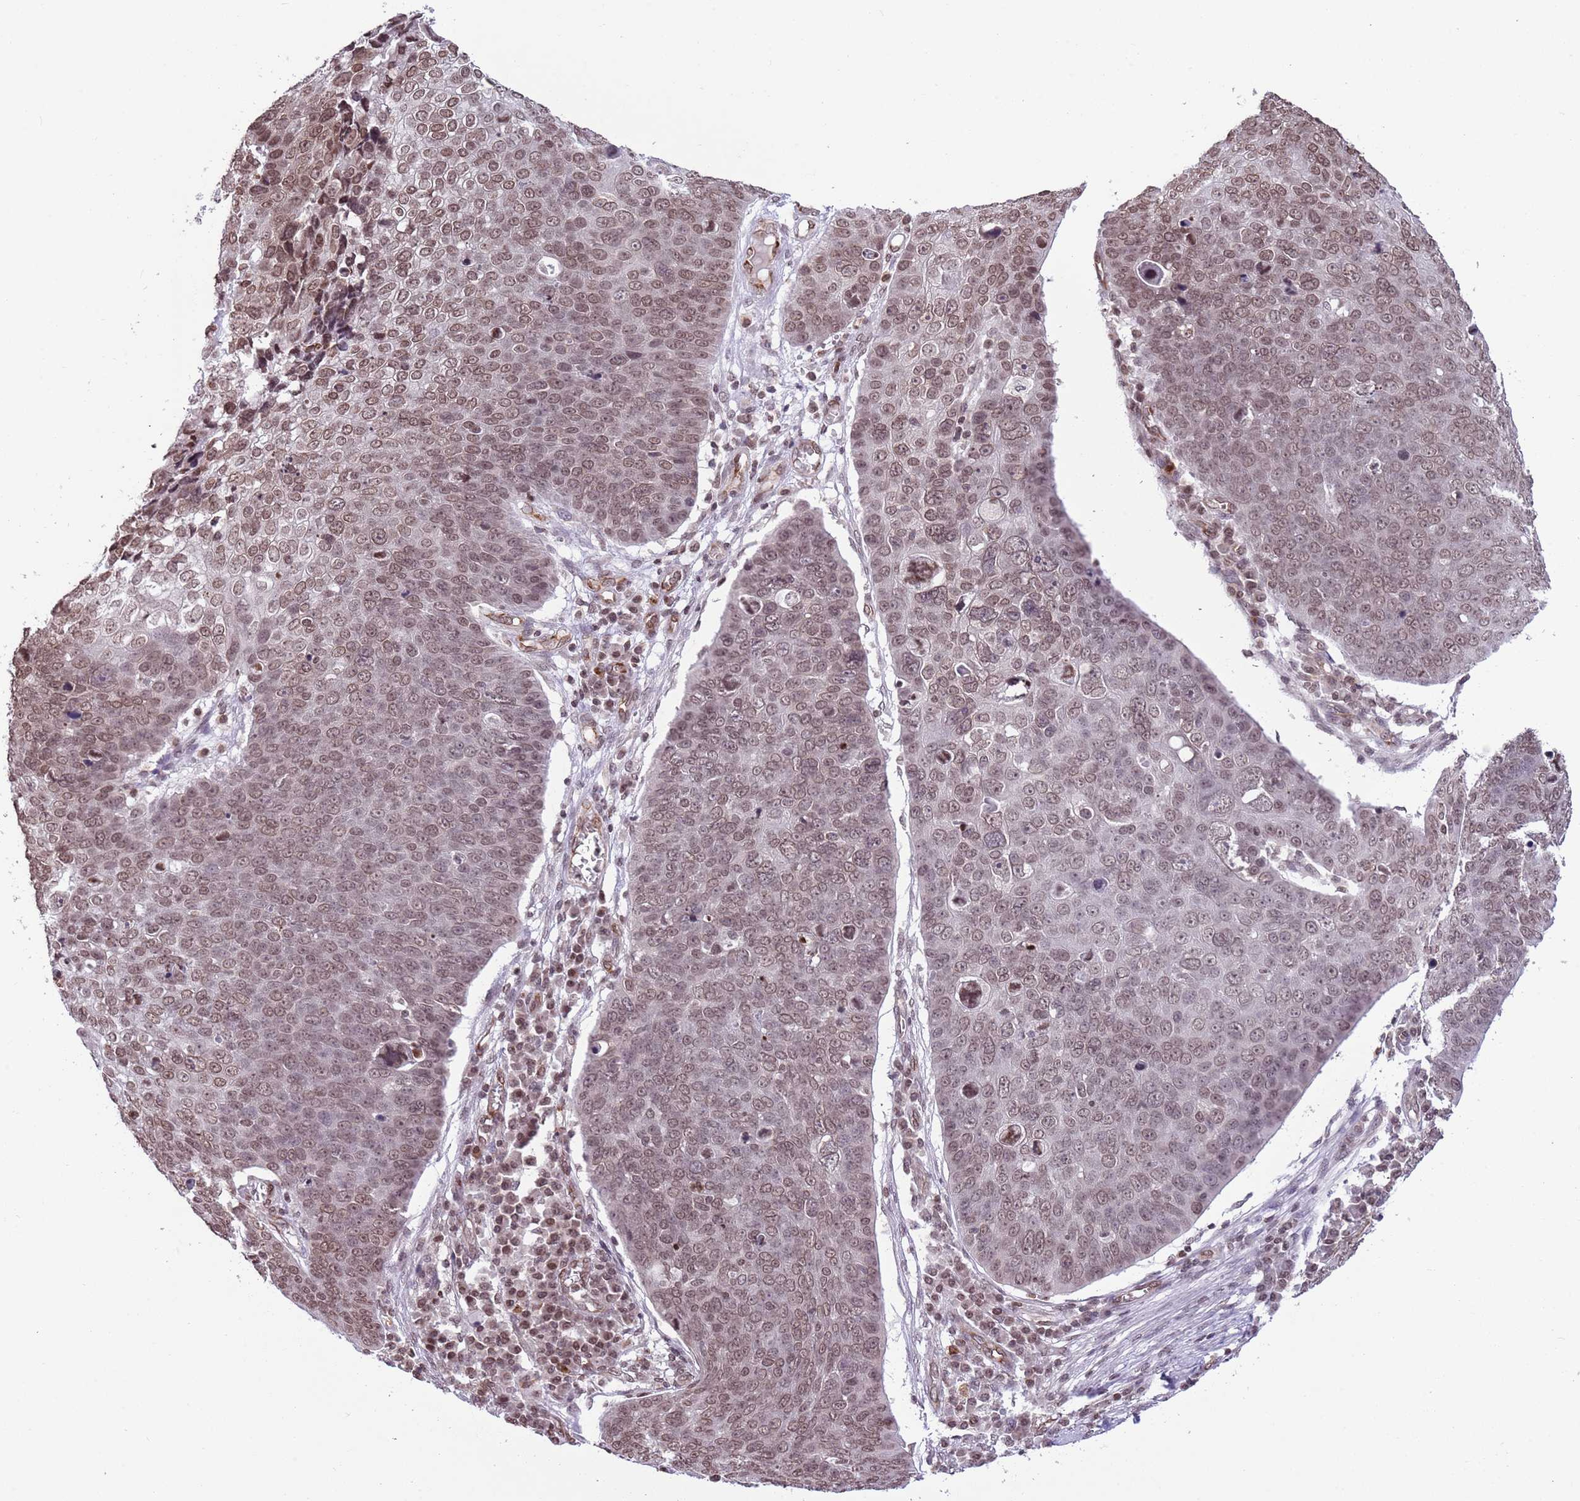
{"staining": {"intensity": "moderate", "quantity": ">75%", "location": "nuclear"}, "tissue": "skin cancer", "cell_type": "Tumor cells", "image_type": "cancer", "snomed": [{"axis": "morphology", "description": "Squamous cell carcinoma, NOS"}, {"axis": "topography", "description": "Skin"}], "caption": "Immunohistochemical staining of skin cancer (squamous cell carcinoma) exhibits moderate nuclear protein expression in approximately >75% of tumor cells. The protein of interest is stained brown, and the nuclei are stained in blue (DAB (3,3'-diaminobenzidine) IHC with brightfield microscopy, high magnification).", "gene": "NRIP1", "patient": {"sex": "male", "age": 71}}